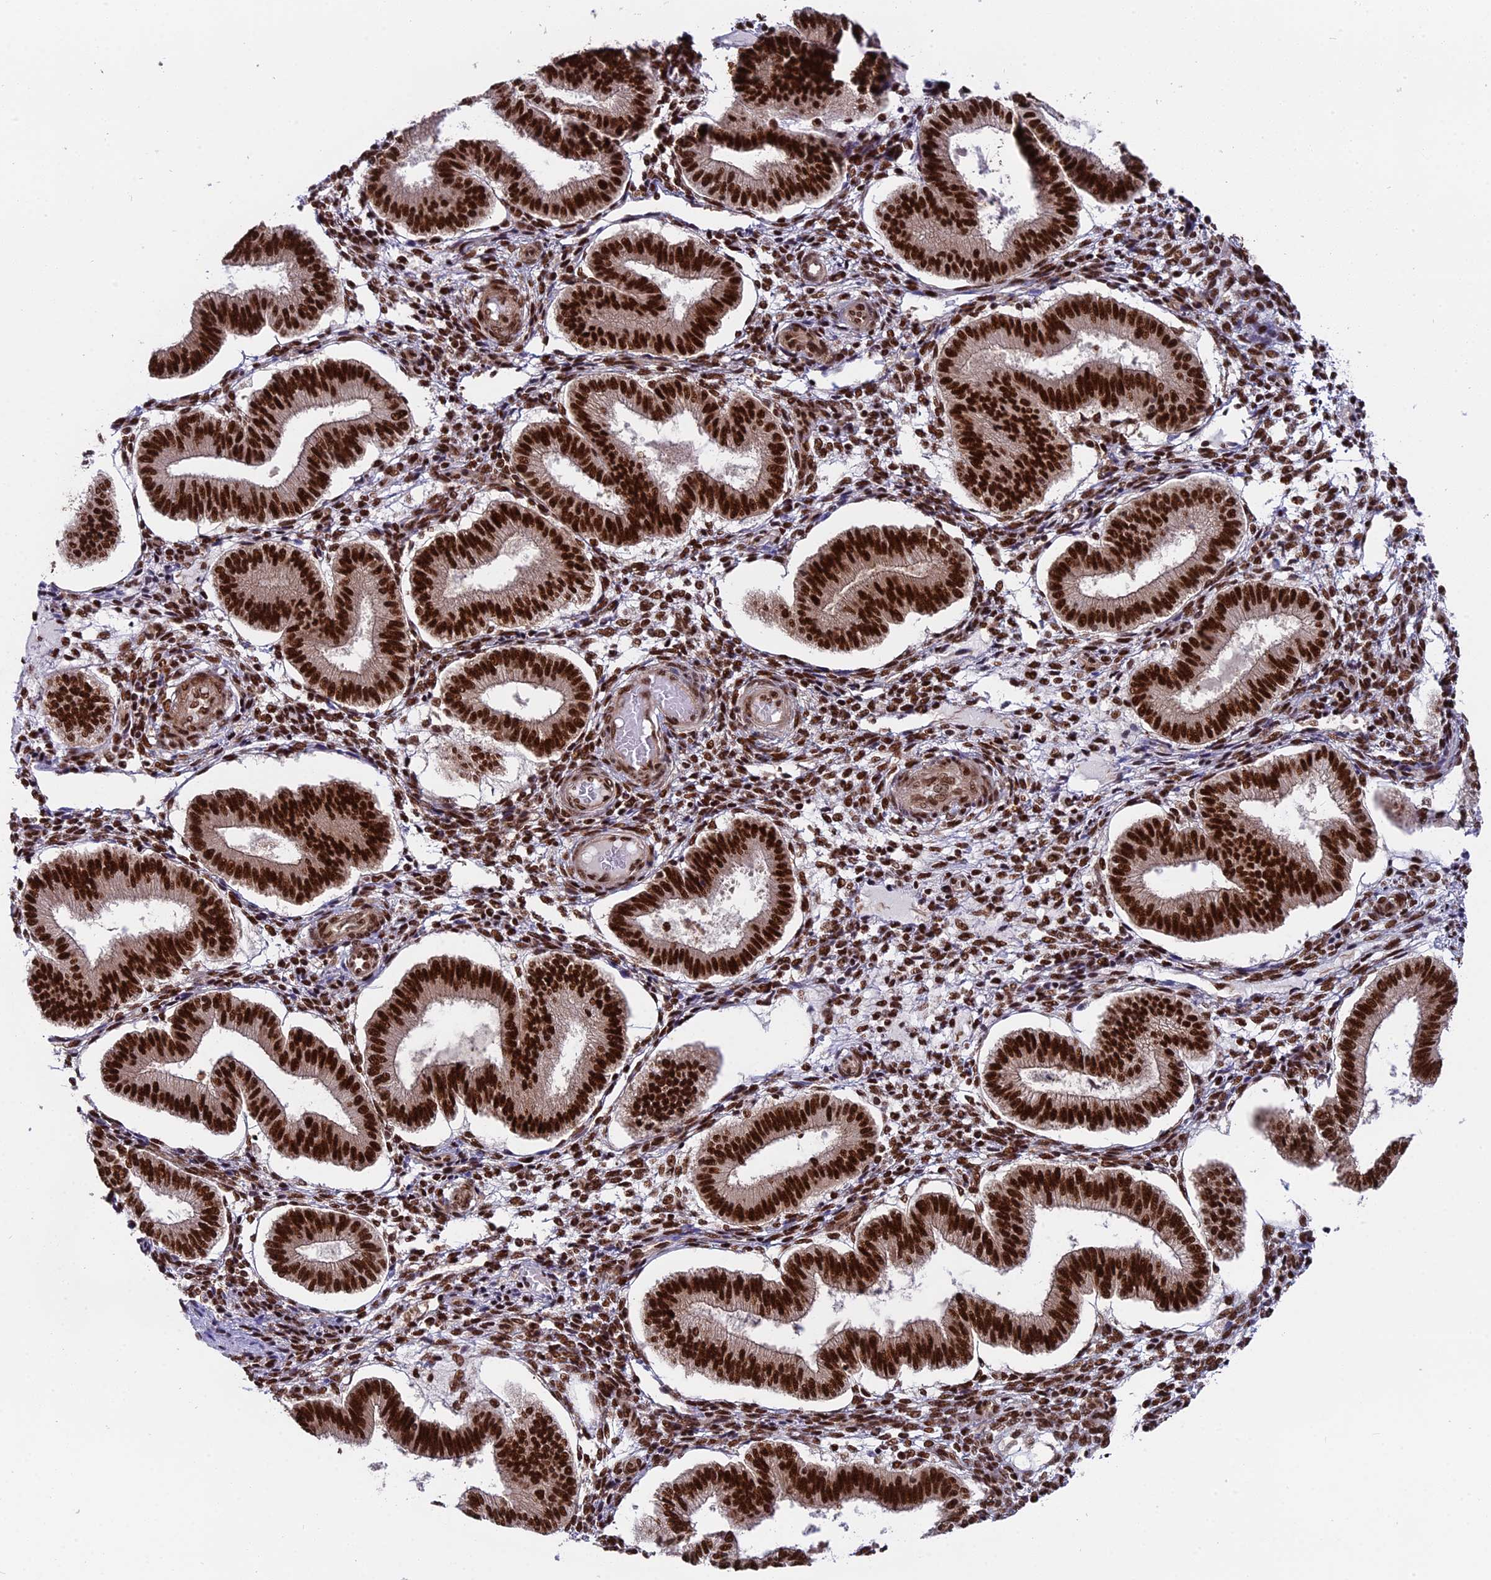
{"staining": {"intensity": "strong", "quantity": "25%-75%", "location": "nuclear"}, "tissue": "endometrium", "cell_type": "Cells in endometrial stroma", "image_type": "normal", "snomed": [{"axis": "morphology", "description": "Normal tissue, NOS"}, {"axis": "topography", "description": "Endometrium"}], "caption": "Endometrium stained with immunohistochemistry exhibits strong nuclear positivity in about 25%-75% of cells in endometrial stroma. Ihc stains the protein in brown and the nuclei are stained blue.", "gene": "RAMACL", "patient": {"sex": "female", "age": 39}}